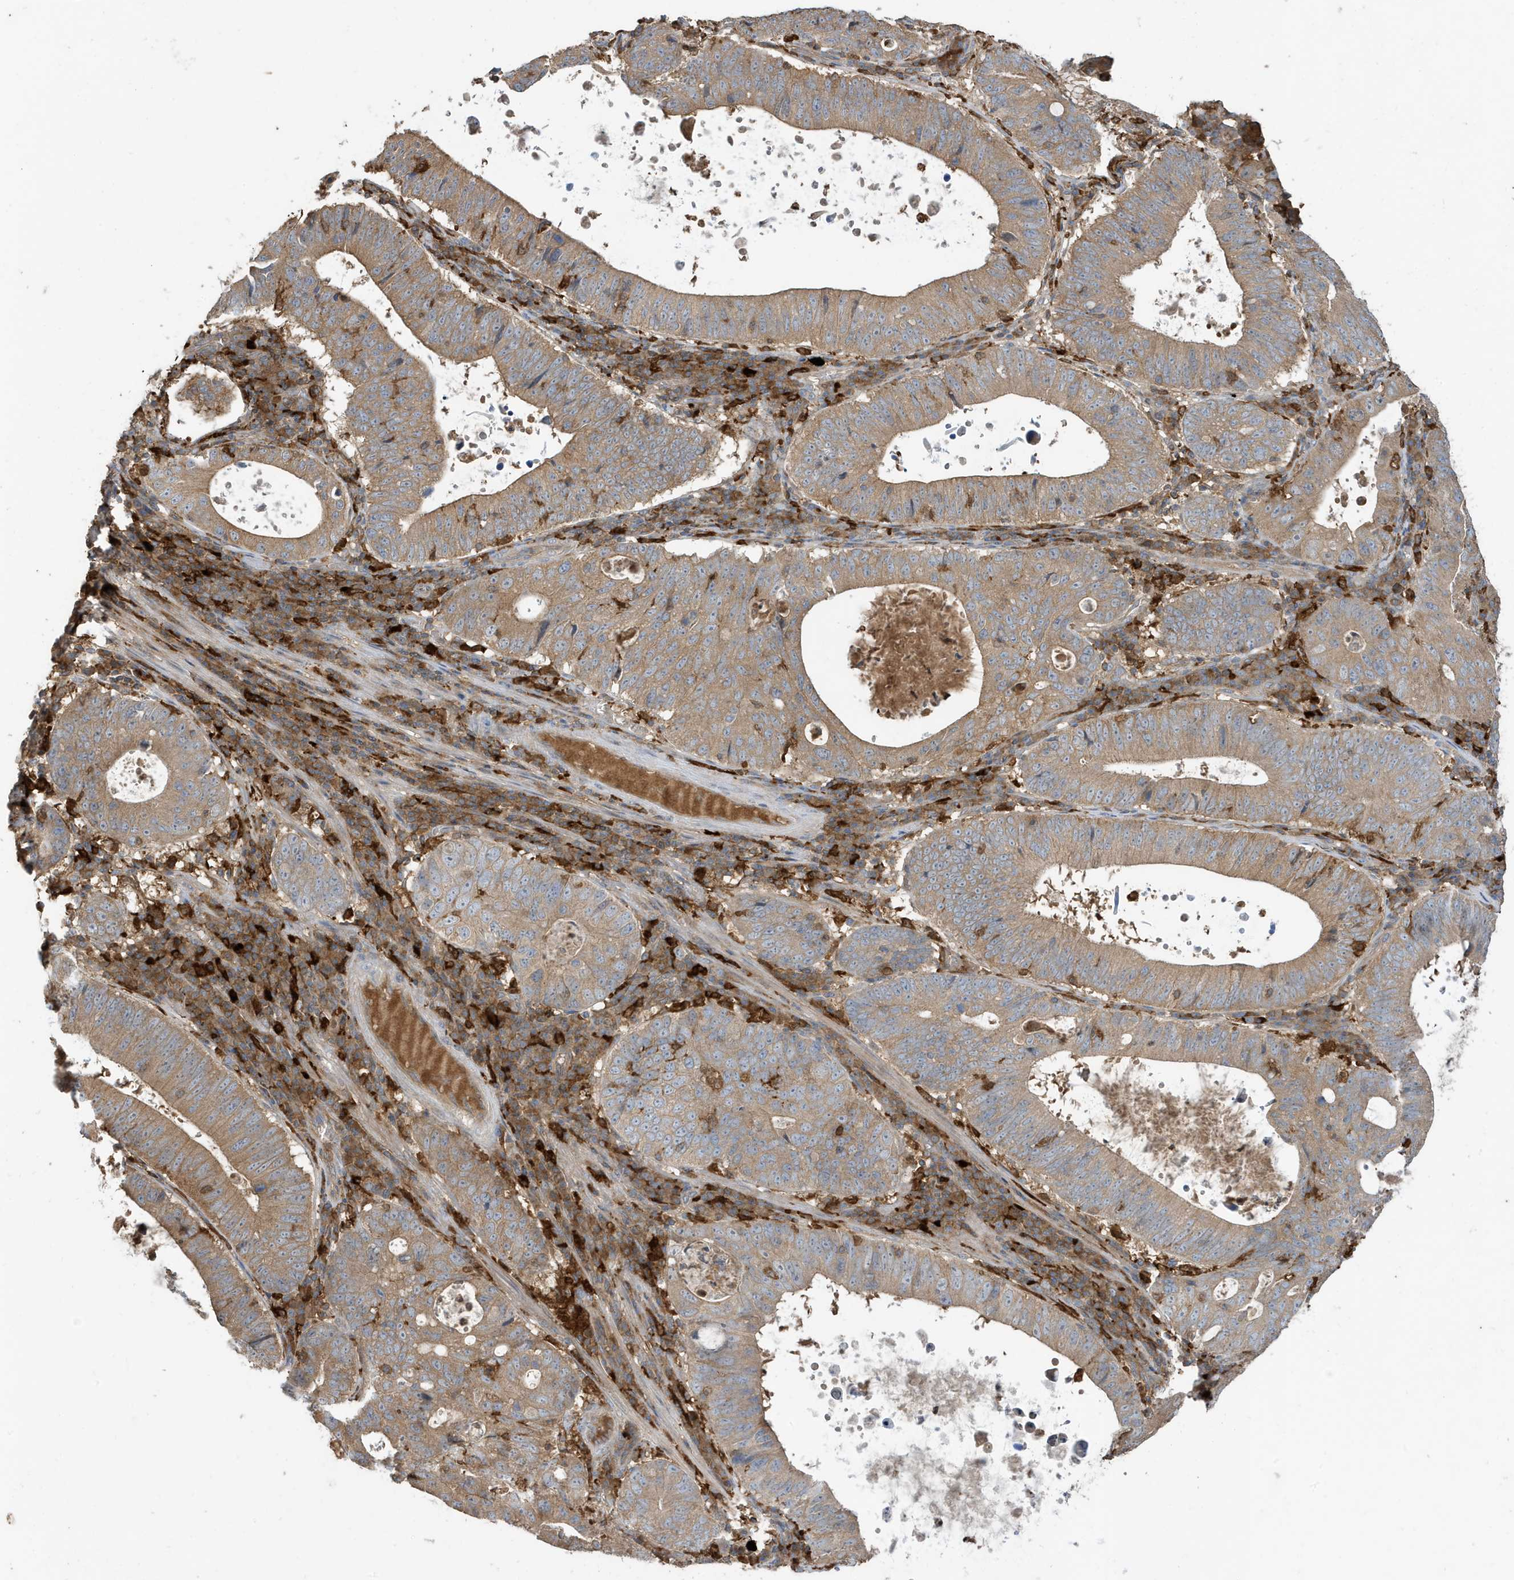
{"staining": {"intensity": "moderate", "quantity": ">75%", "location": "cytoplasmic/membranous"}, "tissue": "stomach cancer", "cell_type": "Tumor cells", "image_type": "cancer", "snomed": [{"axis": "morphology", "description": "Adenocarcinoma, NOS"}, {"axis": "topography", "description": "Stomach"}], "caption": "Stomach cancer (adenocarcinoma) tissue shows moderate cytoplasmic/membranous staining in approximately >75% of tumor cells", "gene": "ABTB1", "patient": {"sex": "male", "age": 59}}